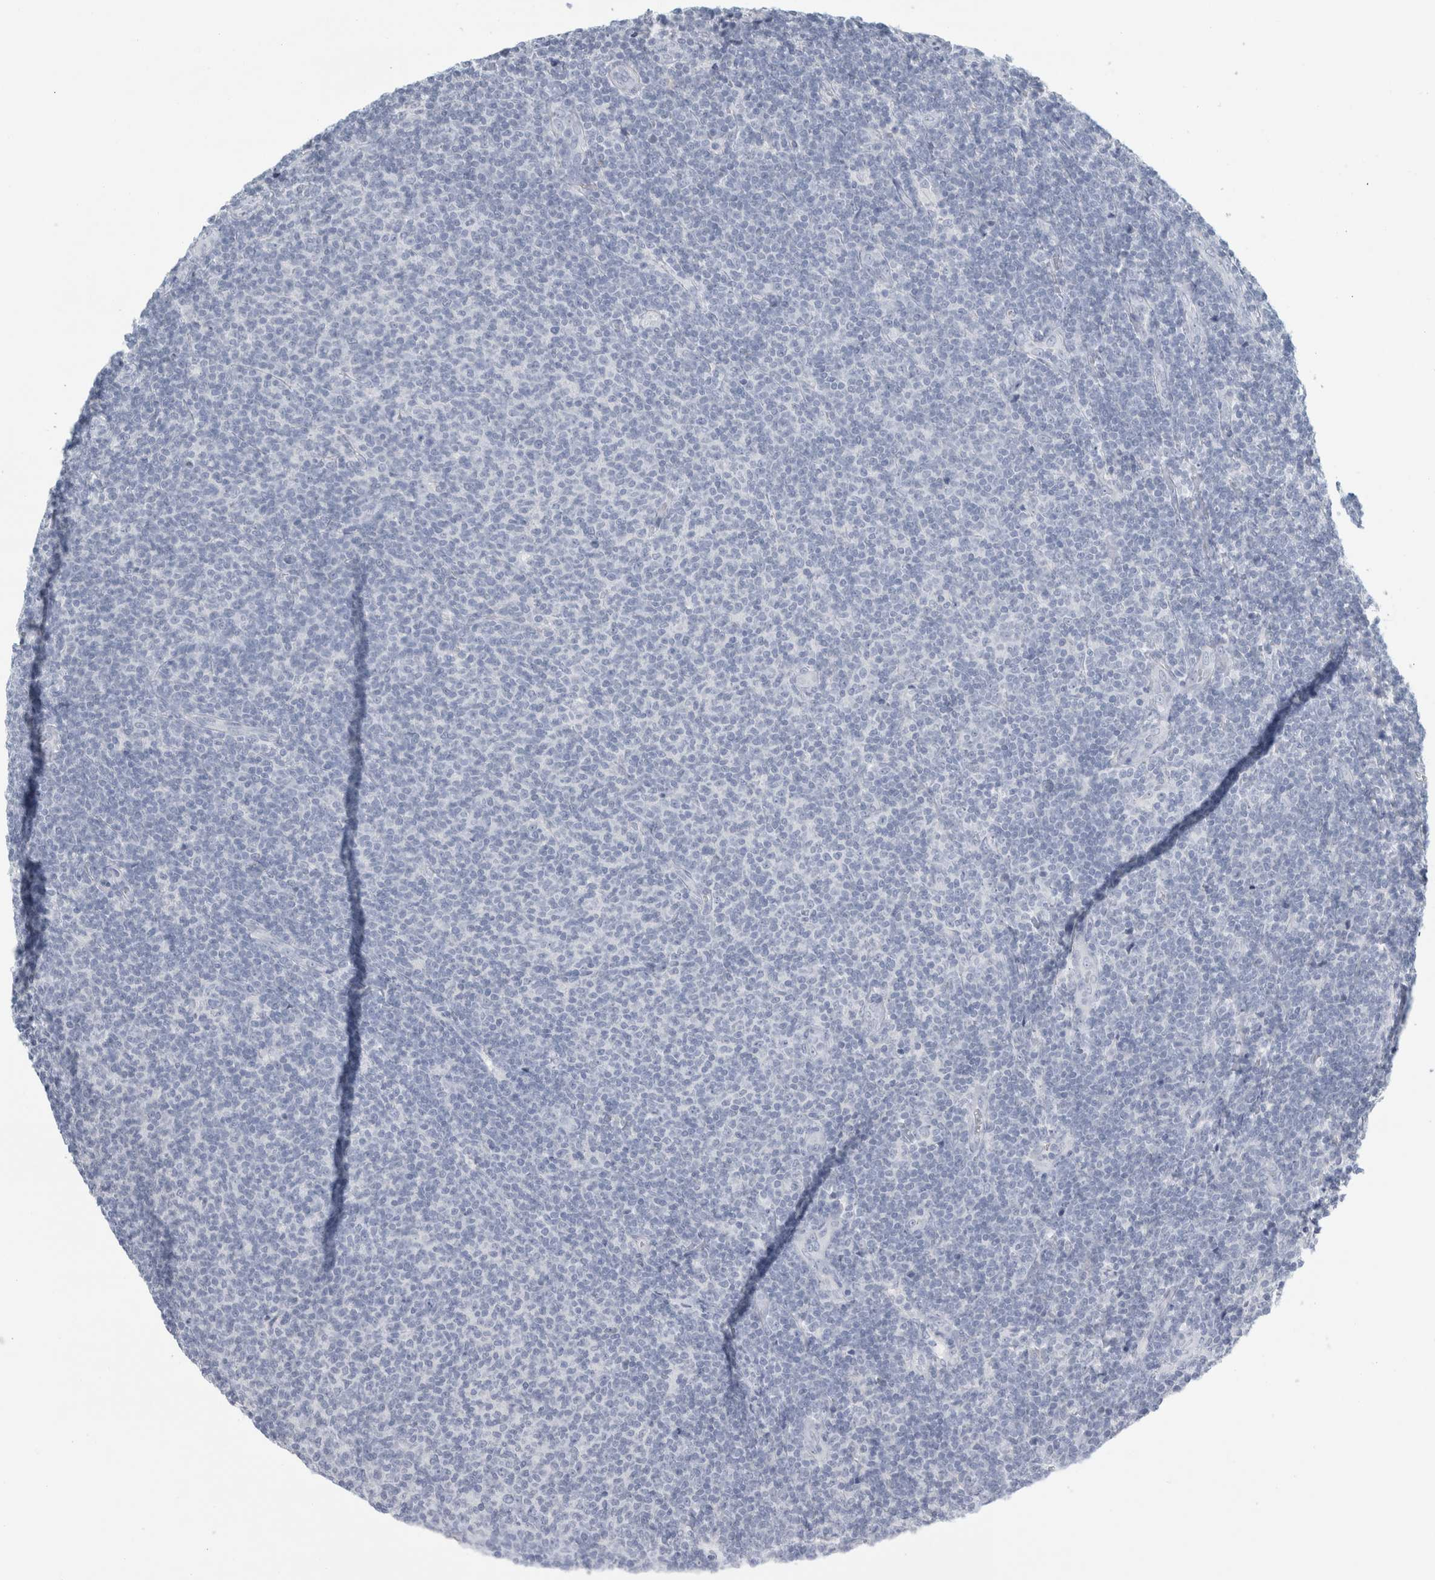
{"staining": {"intensity": "negative", "quantity": "none", "location": "none"}, "tissue": "lymphoma", "cell_type": "Tumor cells", "image_type": "cancer", "snomed": [{"axis": "morphology", "description": "Malignant lymphoma, non-Hodgkin's type, Low grade"}, {"axis": "topography", "description": "Lymph node"}], "caption": "Malignant lymphoma, non-Hodgkin's type (low-grade) stained for a protein using immunohistochemistry (IHC) reveals no positivity tumor cells.", "gene": "RPH3AL", "patient": {"sex": "male", "age": 66}}